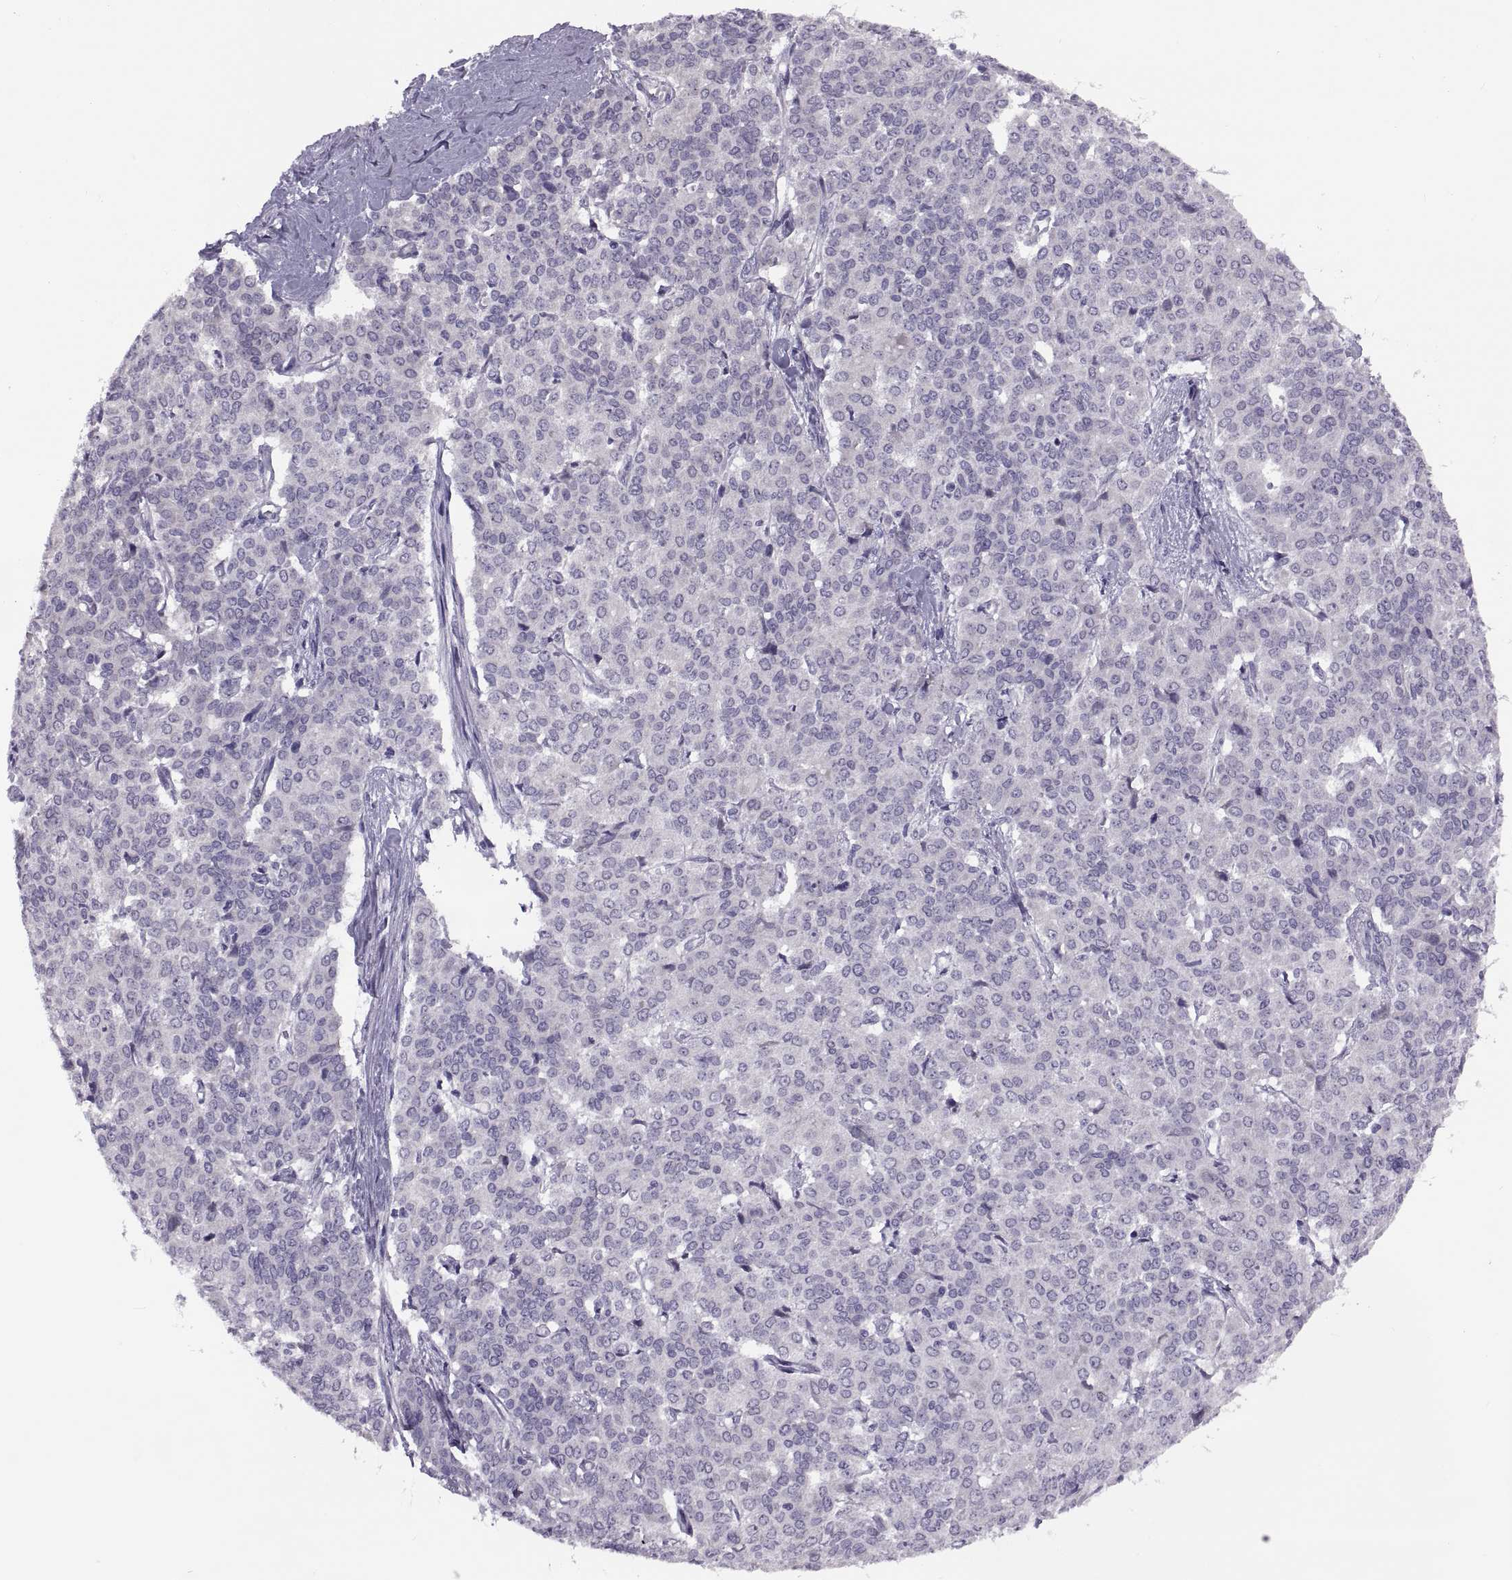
{"staining": {"intensity": "negative", "quantity": "none", "location": "none"}, "tissue": "liver cancer", "cell_type": "Tumor cells", "image_type": "cancer", "snomed": [{"axis": "morphology", "description": "Cholangiocarcinoma"}, {"axis": "topography", "description": "Liver"}], "caption": "Protein analysis of liver cancer displays no significant positivity in tumor cells. (Brightfield microscopy of DAB (3,3'-diaminobenzidine) IHC at high magnification).", "gene": "MAGEB1", "patient": {"sex": "female", "age": 47}}